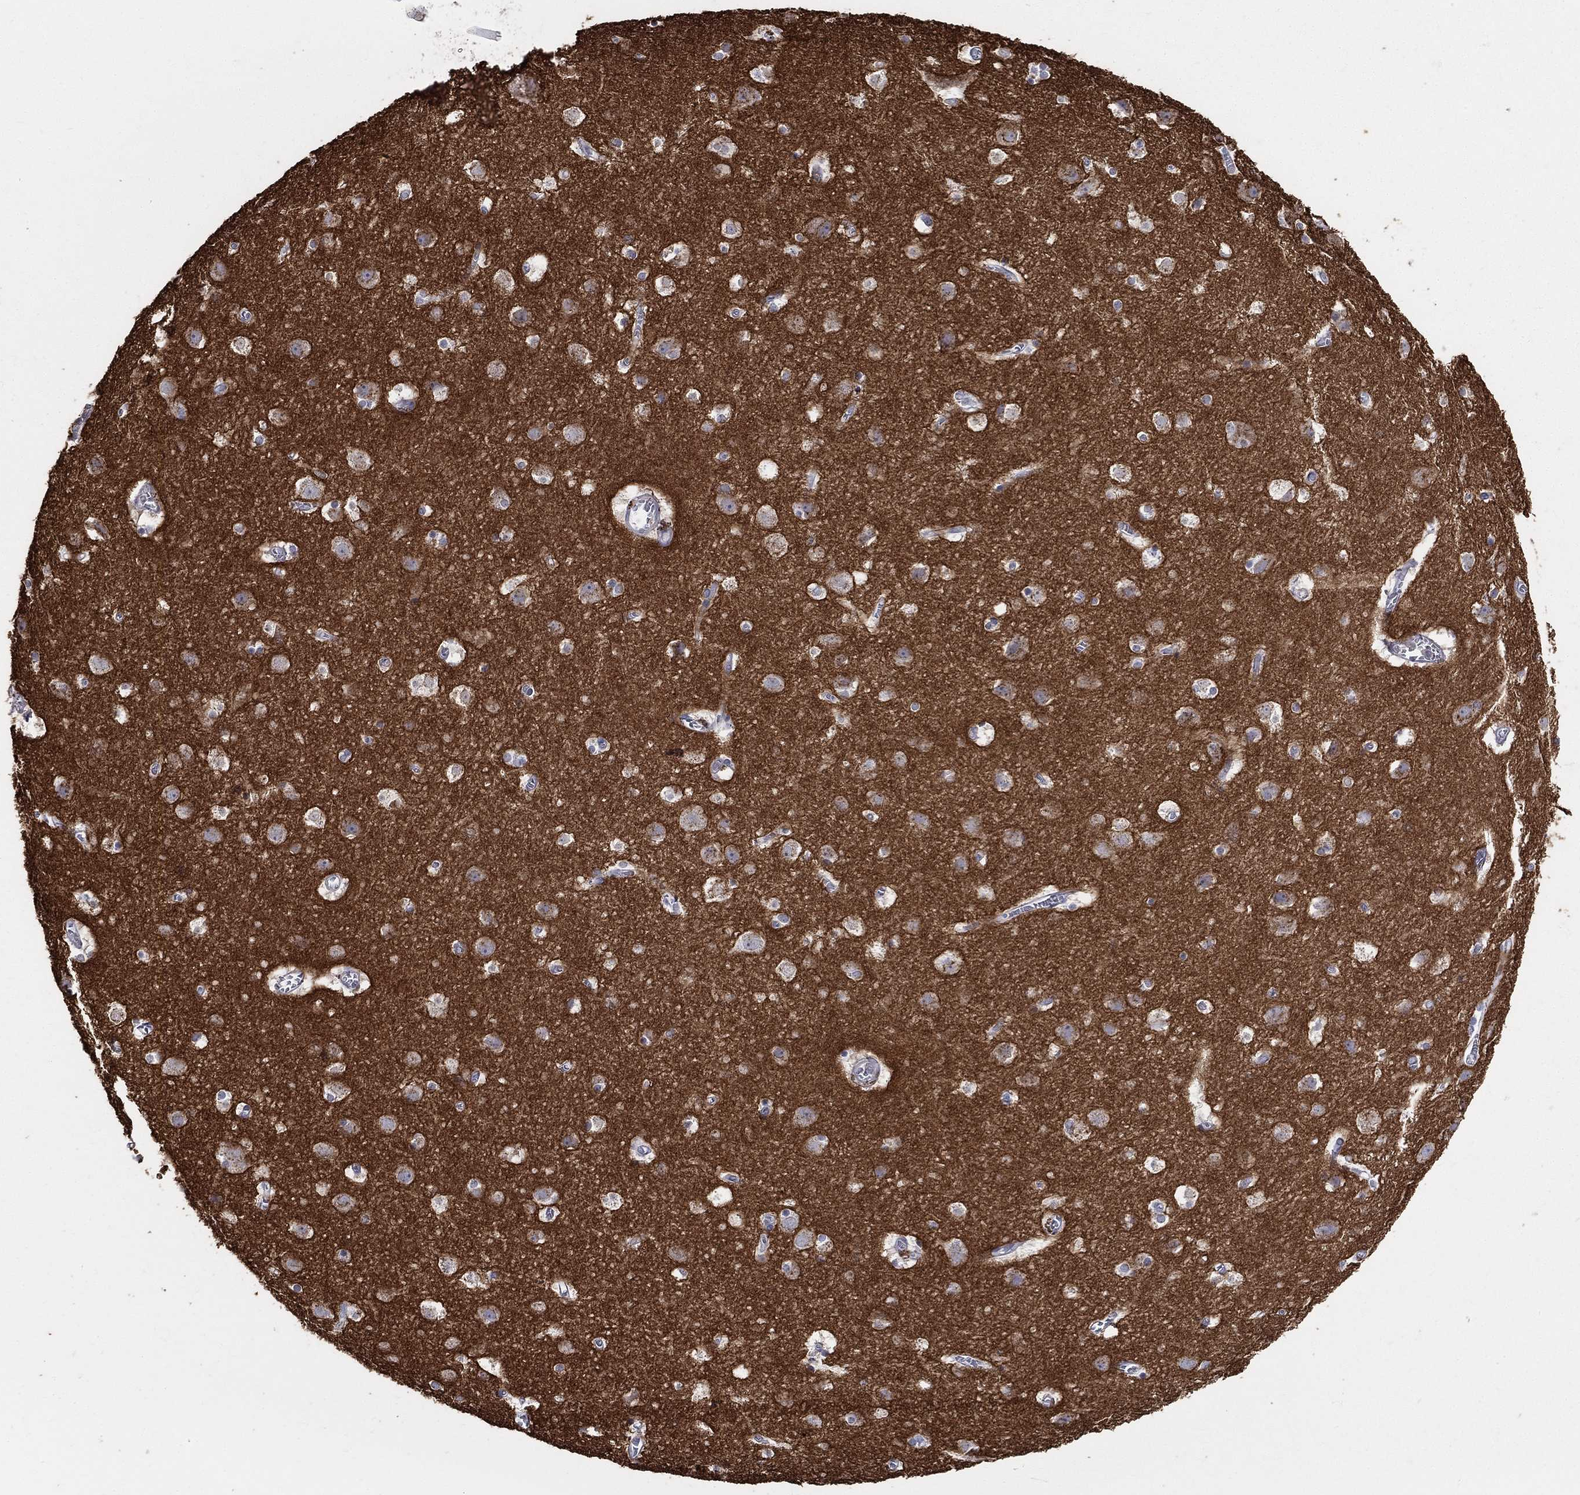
{"staining": {"intensity": "negative", "quantity": "none", "location": "none"}, "tissue": "cerebral cortex", "cell_type": "Endothelial cells", "image_type": "normal", "snomed": [{"axis": "morphology", "description": "Normal tissue, NOS"}, {"axis": "topography", "description": "Cerebral cortex"}], "caption": "The histopathology image demonstrates no staining of endothelial cells in unremarkable cerebral cortex.", "gene": "SNAP25", "patient": {"sex": "male", "age": 59}}